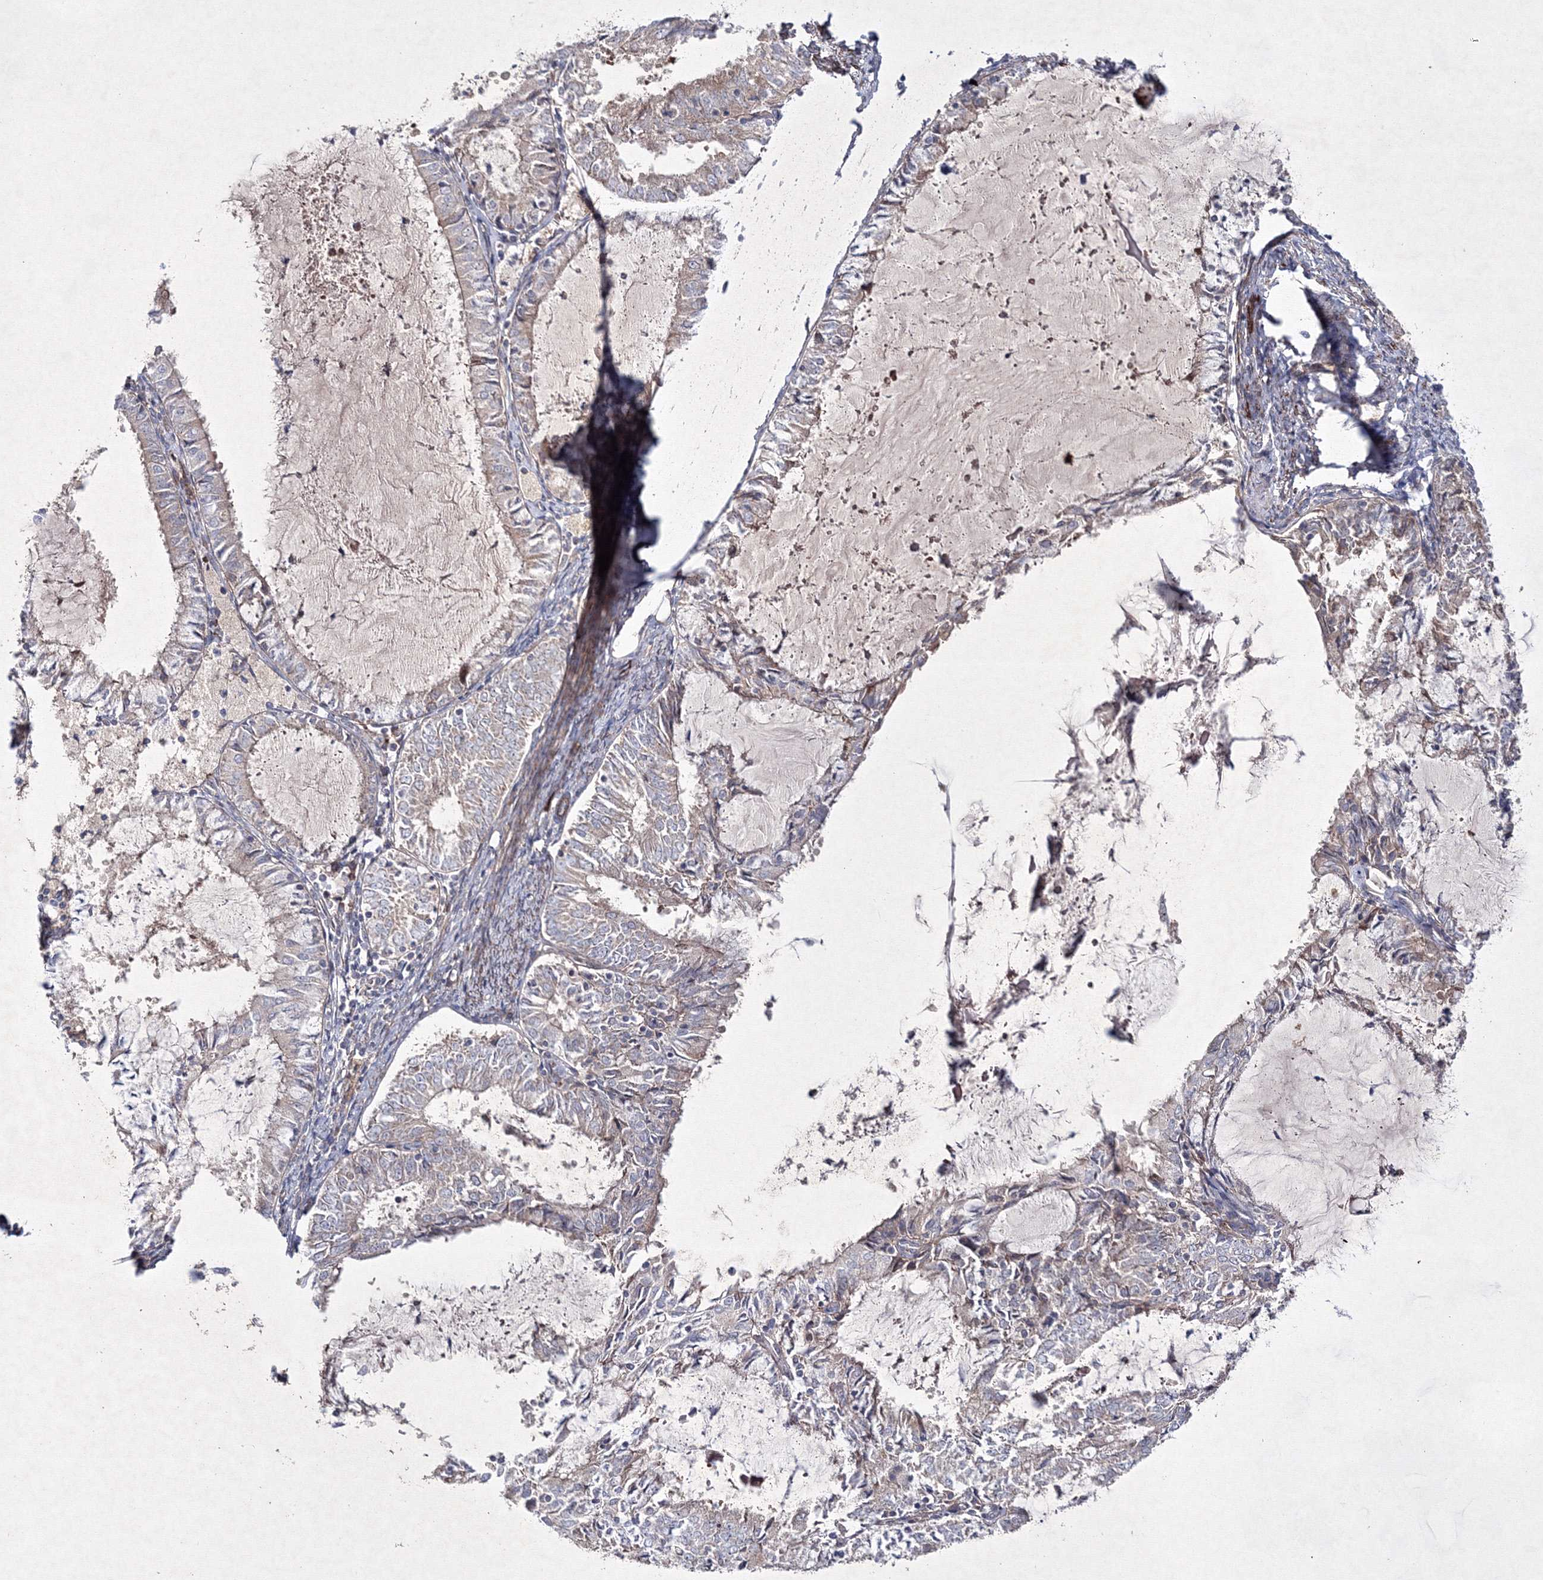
{"staining": {"intensity": "moderate", "quantity": "25%-75%", "location": "cytoplasmic/membranous"}, "tissue": "endometrial cancer", "cell_type": "Tumor cells", "image_type": "cancer", "snomed": [{"axis": "morphology", "description": "Adenocarcinoma, NOS"}, {"axis": "topography", "description": "Endometrium"}], "caption": "Protein expression analysis of endometrial cancer demonstrates moderate cytoplasmic/membranous expression in approximately 25%-75% of tumor cells. (Stains: DAB (3,3'-diaminobenzidine) in brown, nuclei in blue, Microscopy: brightfield microscopy at high magnification).", "gene": "GFM1", "patient": {"sex": "female", "age": 57}}